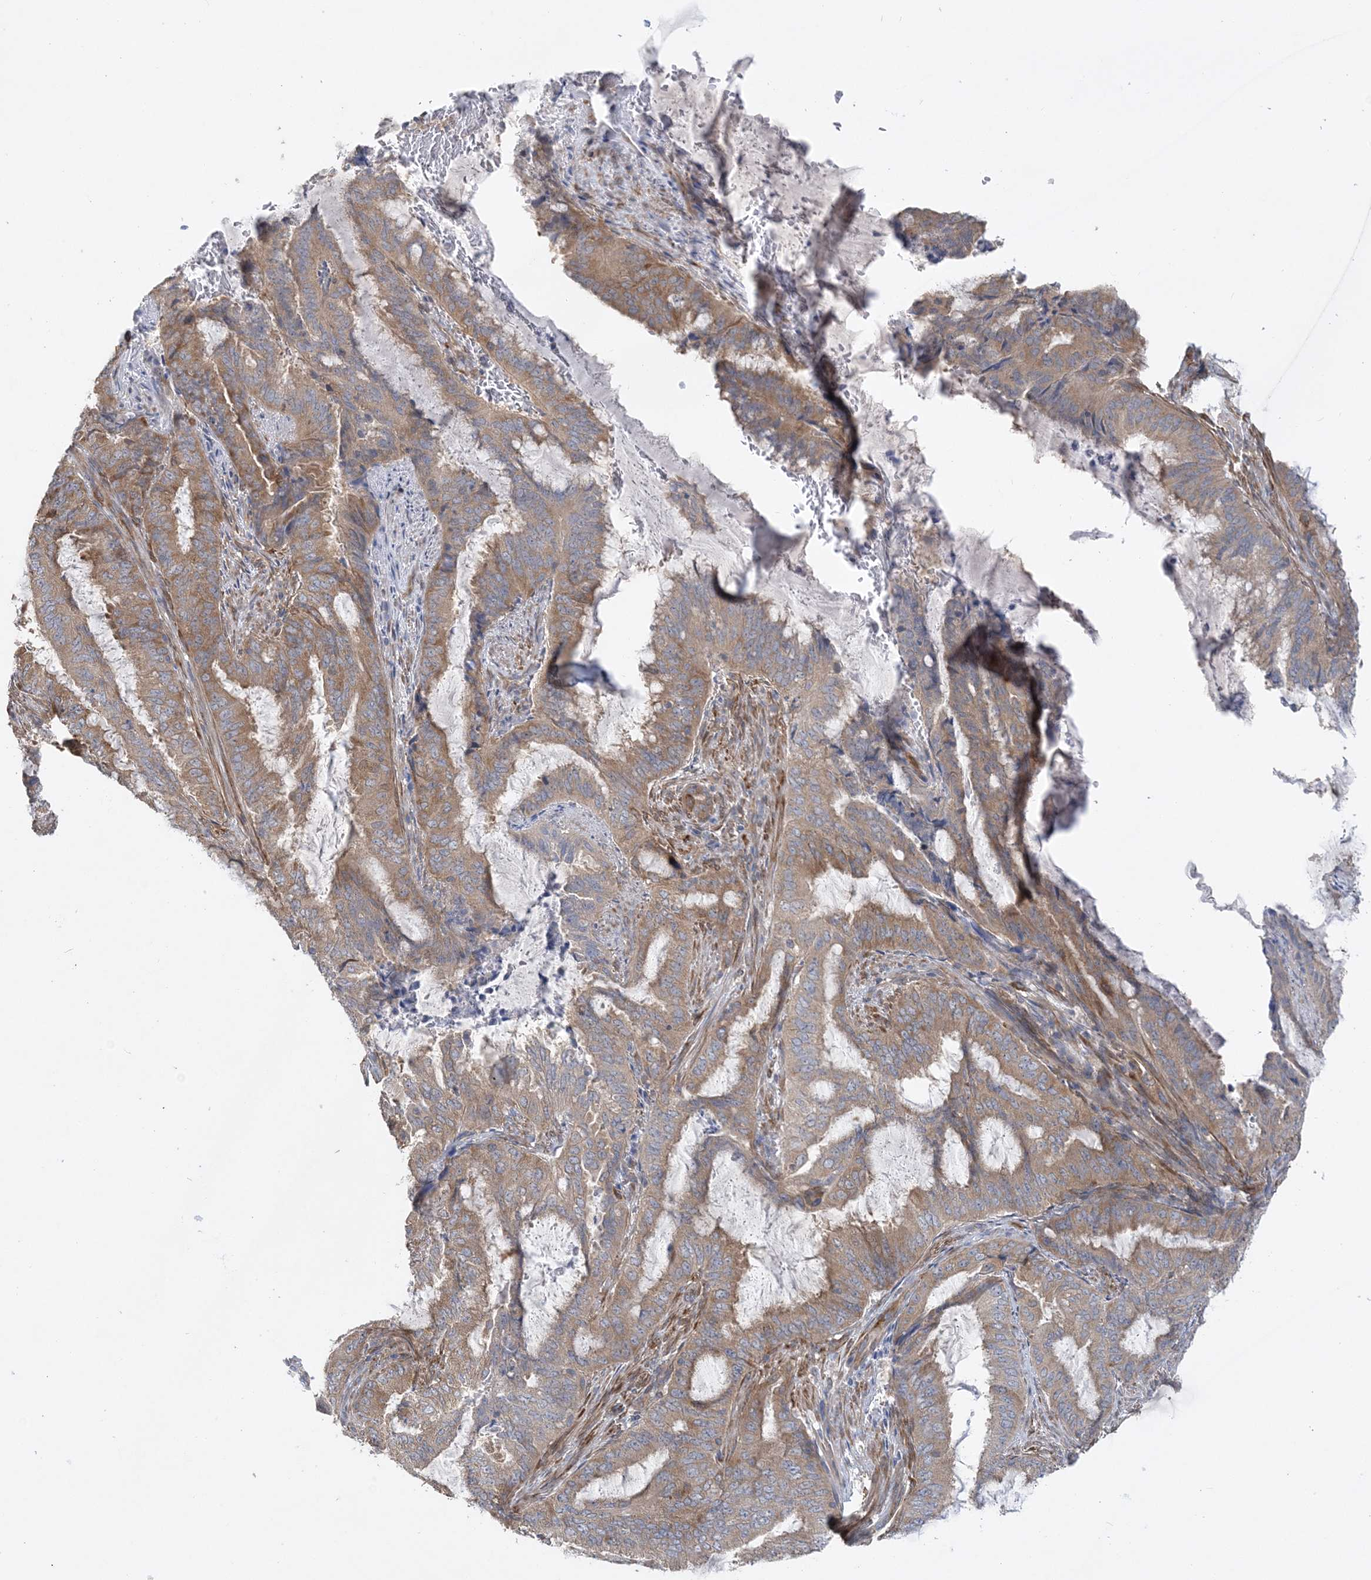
{"staining": {"intensity": "moderate", "quantity": "25%-75%", "location": "cytoplasmic/membranous"}, "tissue": "endometrial cancer", "cell_type": "Tumor cells", "image_type": "cancer", "snomed": [{"axis": "morphology", "description": "Adenocarcinoma, NOS"}, {"axis": "topography", "description": "Endometrium"}], "caption": "Tumor cells show moderate cytoplasmic/membranous positivity in about 25%-75% of cells in endometrial cancer (adenocarcinoma). Immunohistochemistry (ihc) stains the protein of interest in brown and the nuclei are stained blue.", "gene": "MAP4K5", "patient": {"sex": "female", "age": 51}}